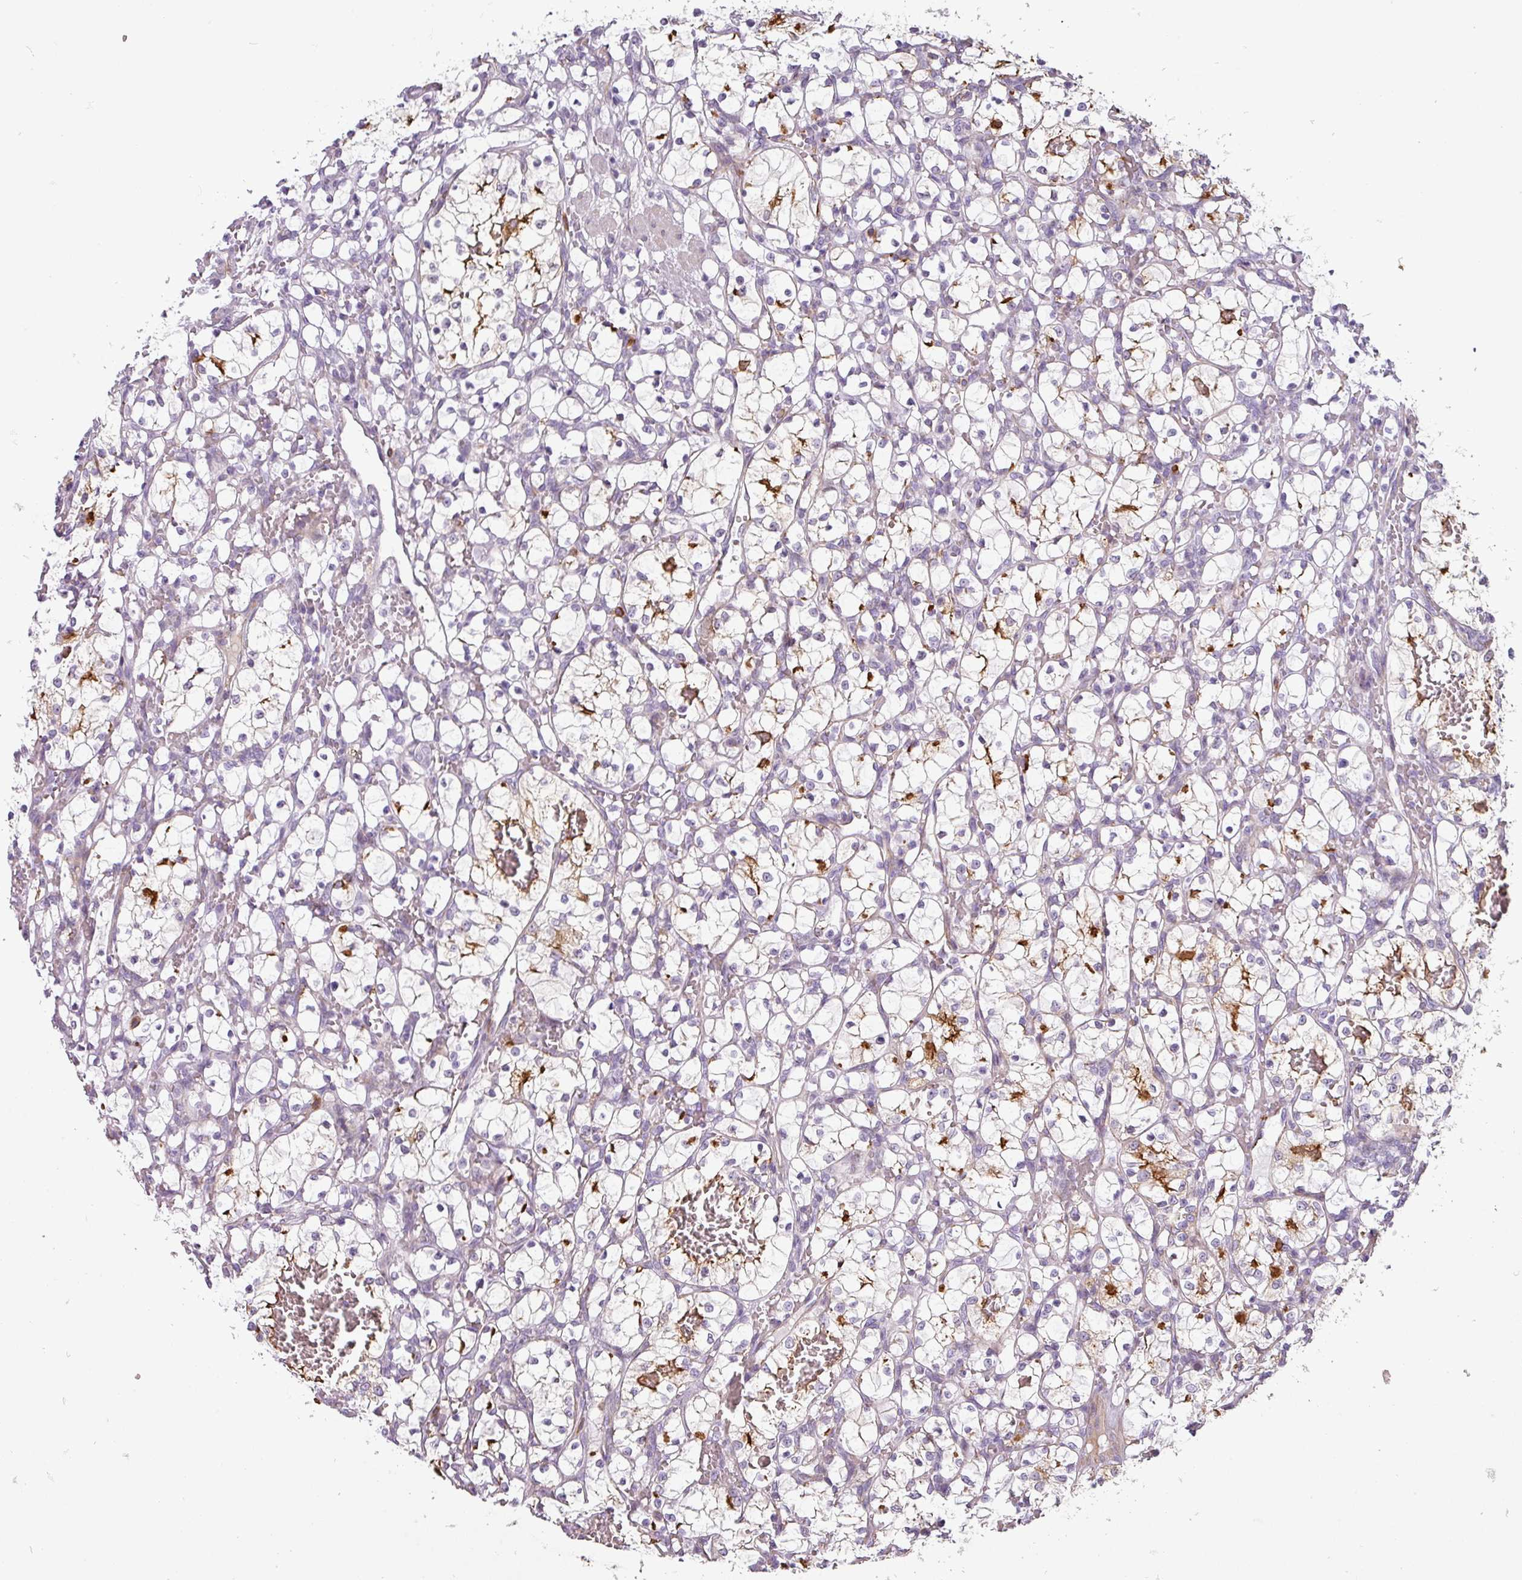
{"staining": {"intensity": "moderate", "quantity": "<25%", "location": "cytoplasmic/membranous"}, "tissue": "renal cancer", "cell_type": "Tumor cells", "image_type": "cancer", "snomed": [{"axis": "morphology", "description": "Adenocarcinoma, NOS"}, {"axis": "topography", "description": "Kidney"}], "caption": "An image showing moderate cytoplasmic/membranous expression in approximately <25% of tumor cells in renal adenocarcinoma, as visualized by brown immunohistochemical staining.", "gene": "CHRDL1", "patient": {"sex": "female", "age": 69}}